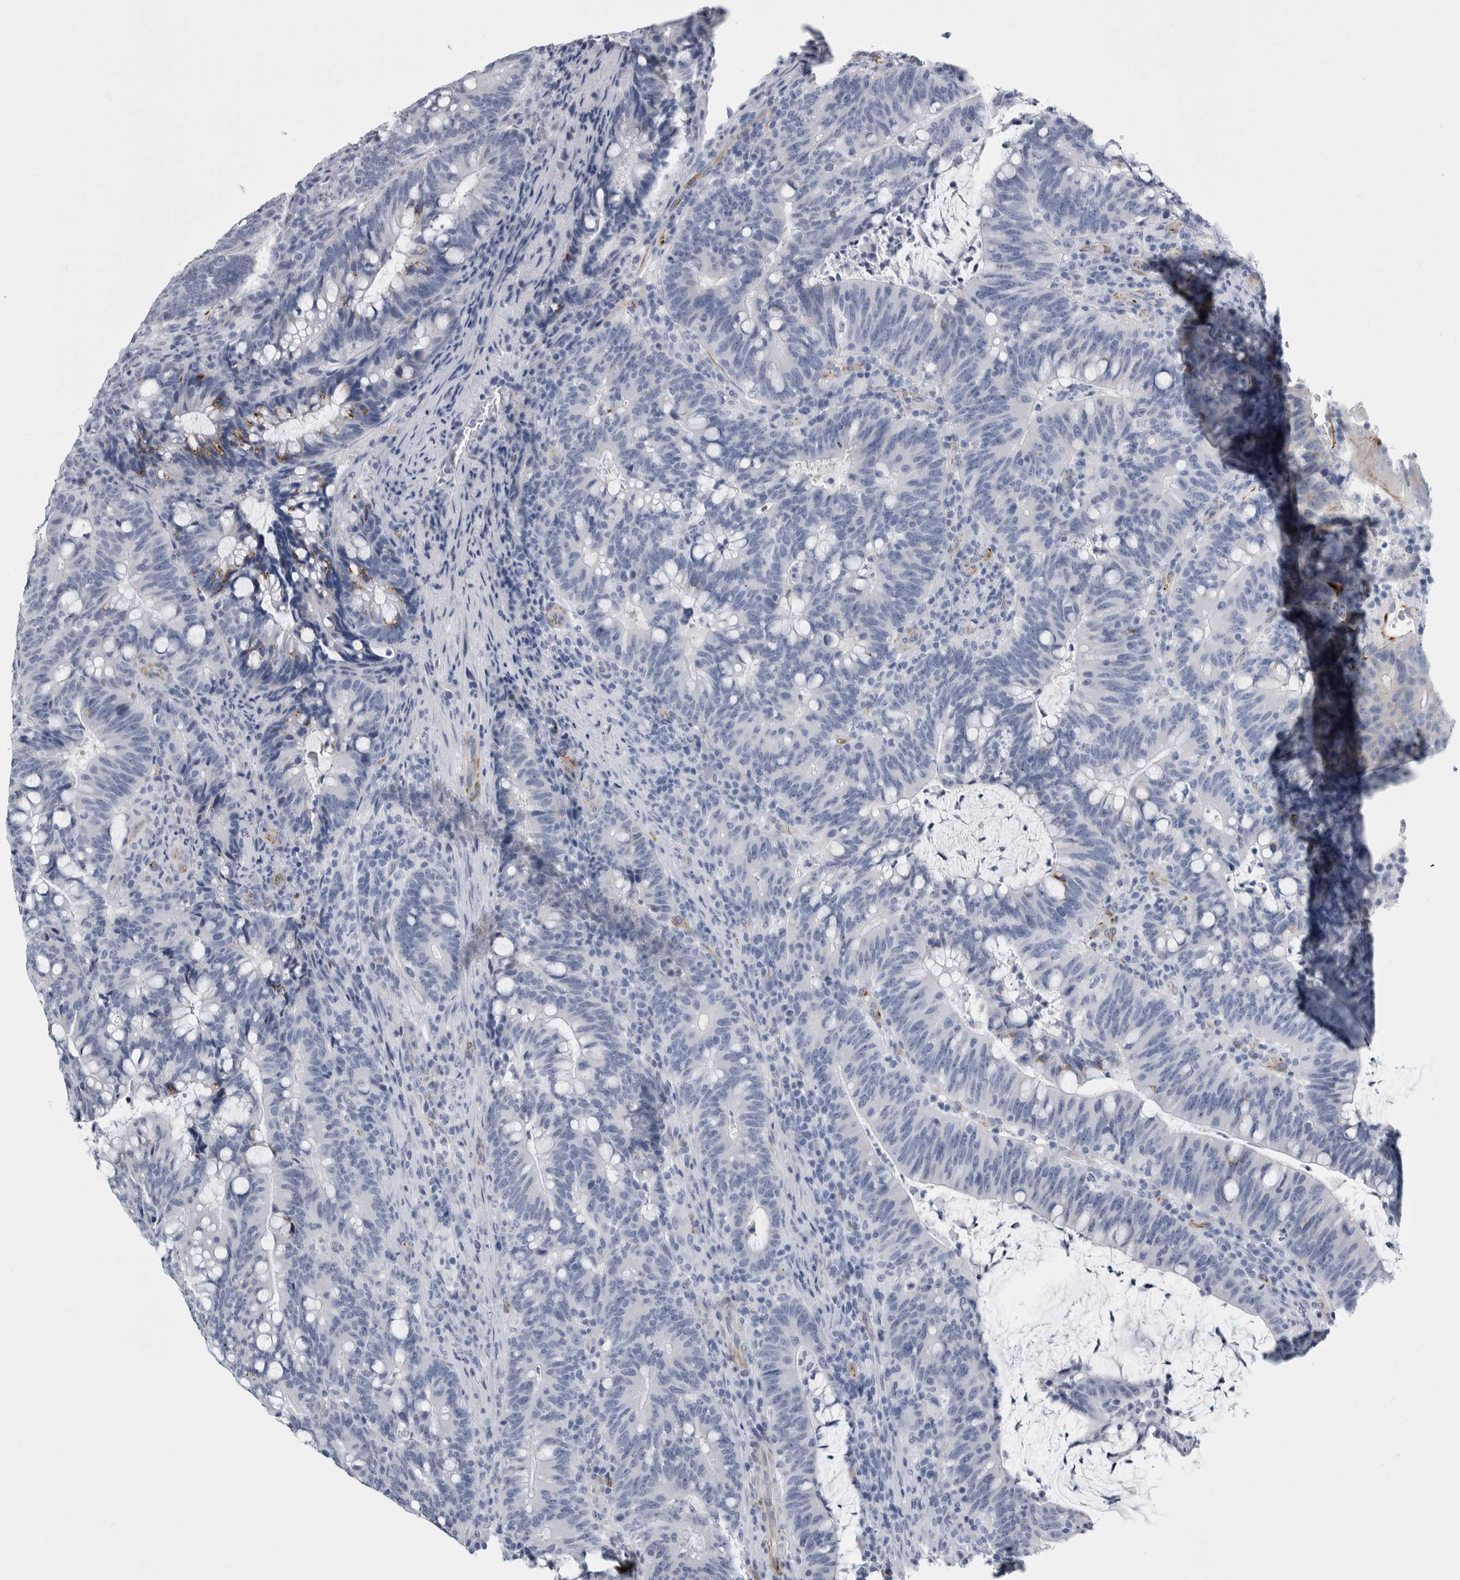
{"staining": {"intensity": "moderate", "quantity": "<25%", "location": "cytoplasmic/membranous"}, "tissue": "colorectal cancer", "cell_type": "Tumor cells", "image_type": "cancer", "snomed": [{"axis": "morphology", "description": "Adenocarcinoma, NOS"}, {"axis": "topography", "description": "Colon"}], "caption": "The photomicrograph reveals immunohistochemical staining of colorectal cancer (adenocarcinoma). There is moderate cytoplasmic/membranous staining is identified in approximately <25% of tumor cells.", "gene": "VWDE", "patient": {"sex": "female", "age": 66}}